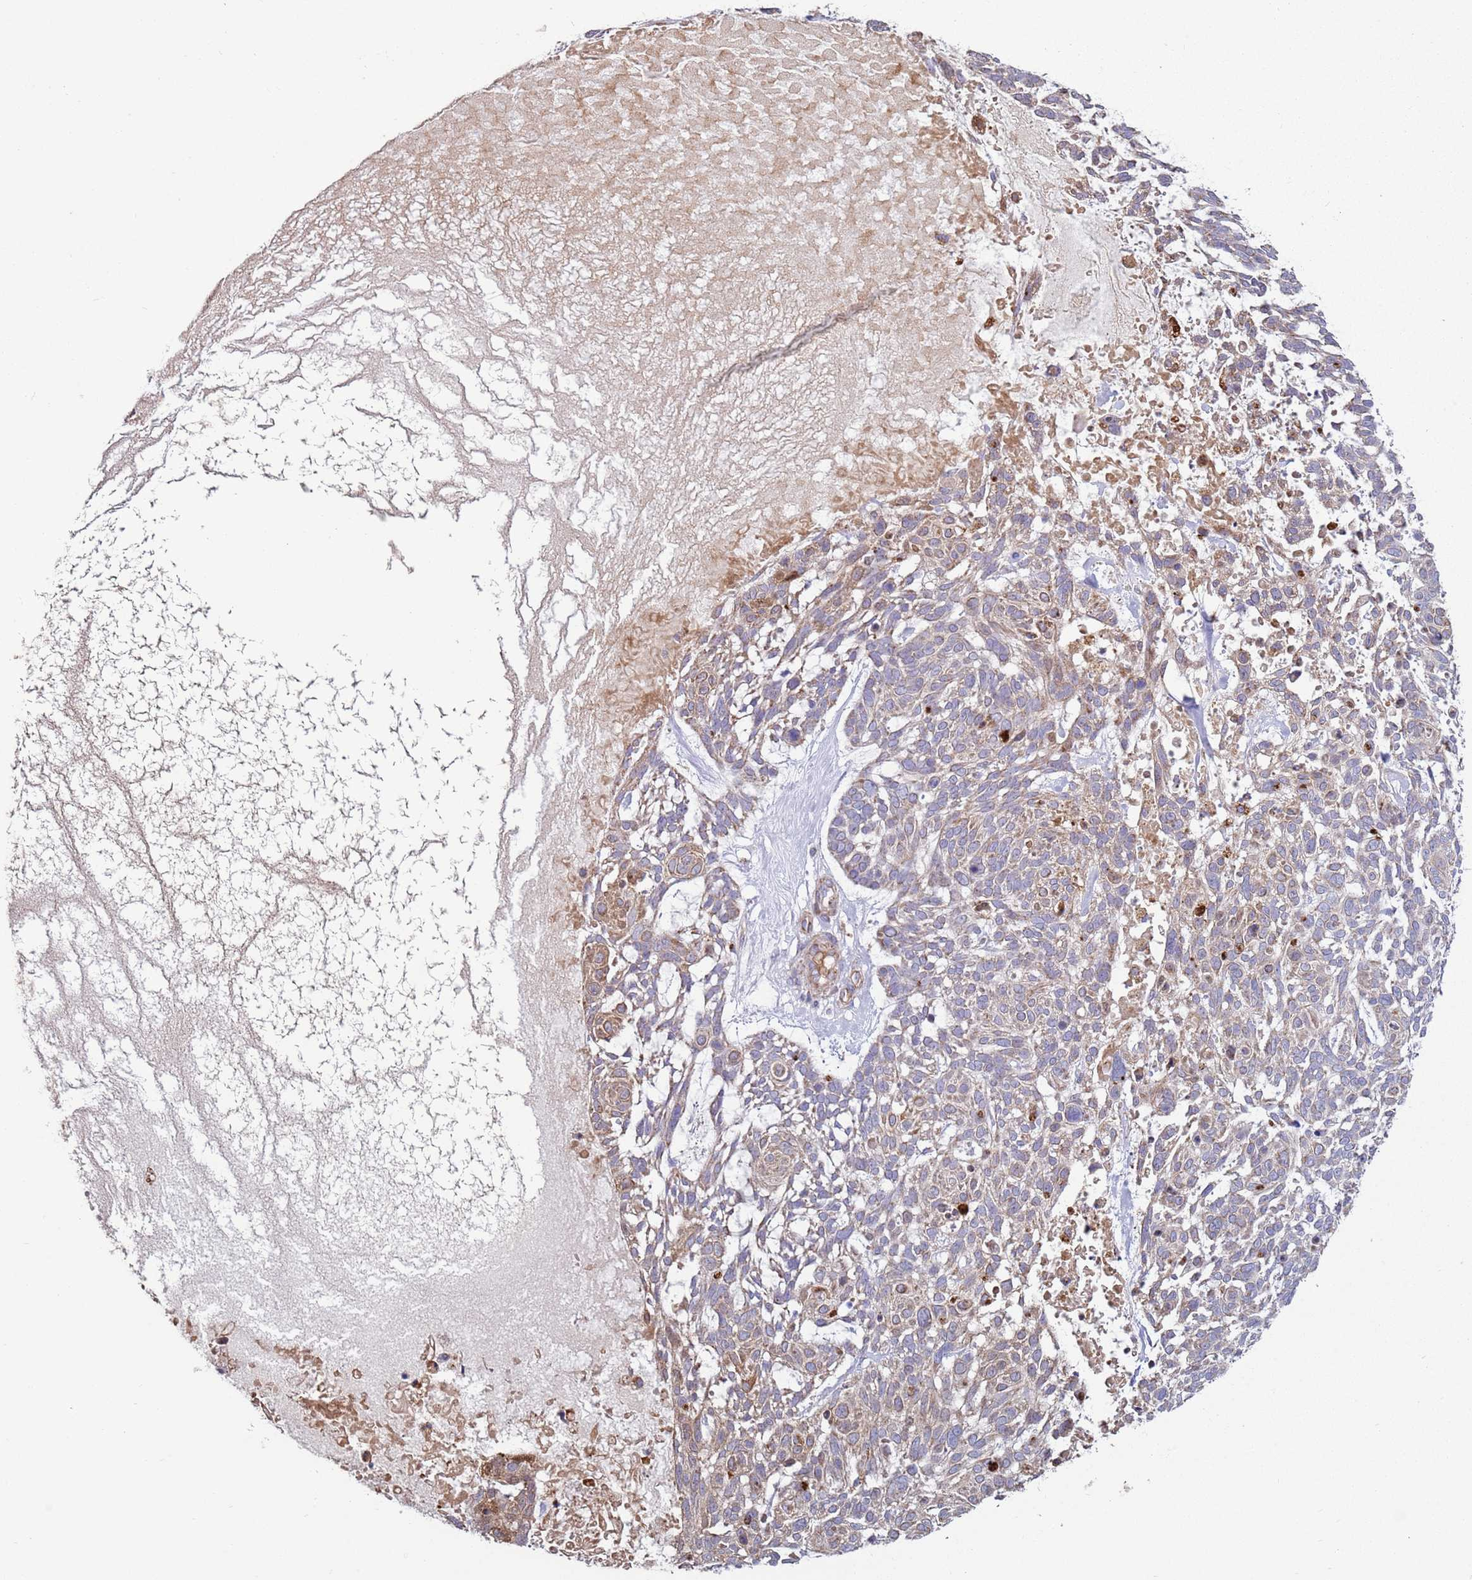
{"staining": {"intensity": "weak", "quantity": "25%-75%", "location": "cytoplasmic/membranous"}, "tissue": "skin cancer", "cell_type": "Tumor cells", "image_type": "cancer", "snomed": [{"axis": "morphology", "description": "Basal cell carcinoma"}, {"axis": "topography", "description": "Skin"}], "caption": "Brown immunohistochemical staining in human basal cell carcinoma (skin) demonstrates weak cytoplasmic/membranous staining in approximately 25%-75% of tumor cells. The protein of interest is shown in brown color, while the nuclei are stained blue.", "gene": "FBXO33", "patient": {"sex": "male", "age": 88}}